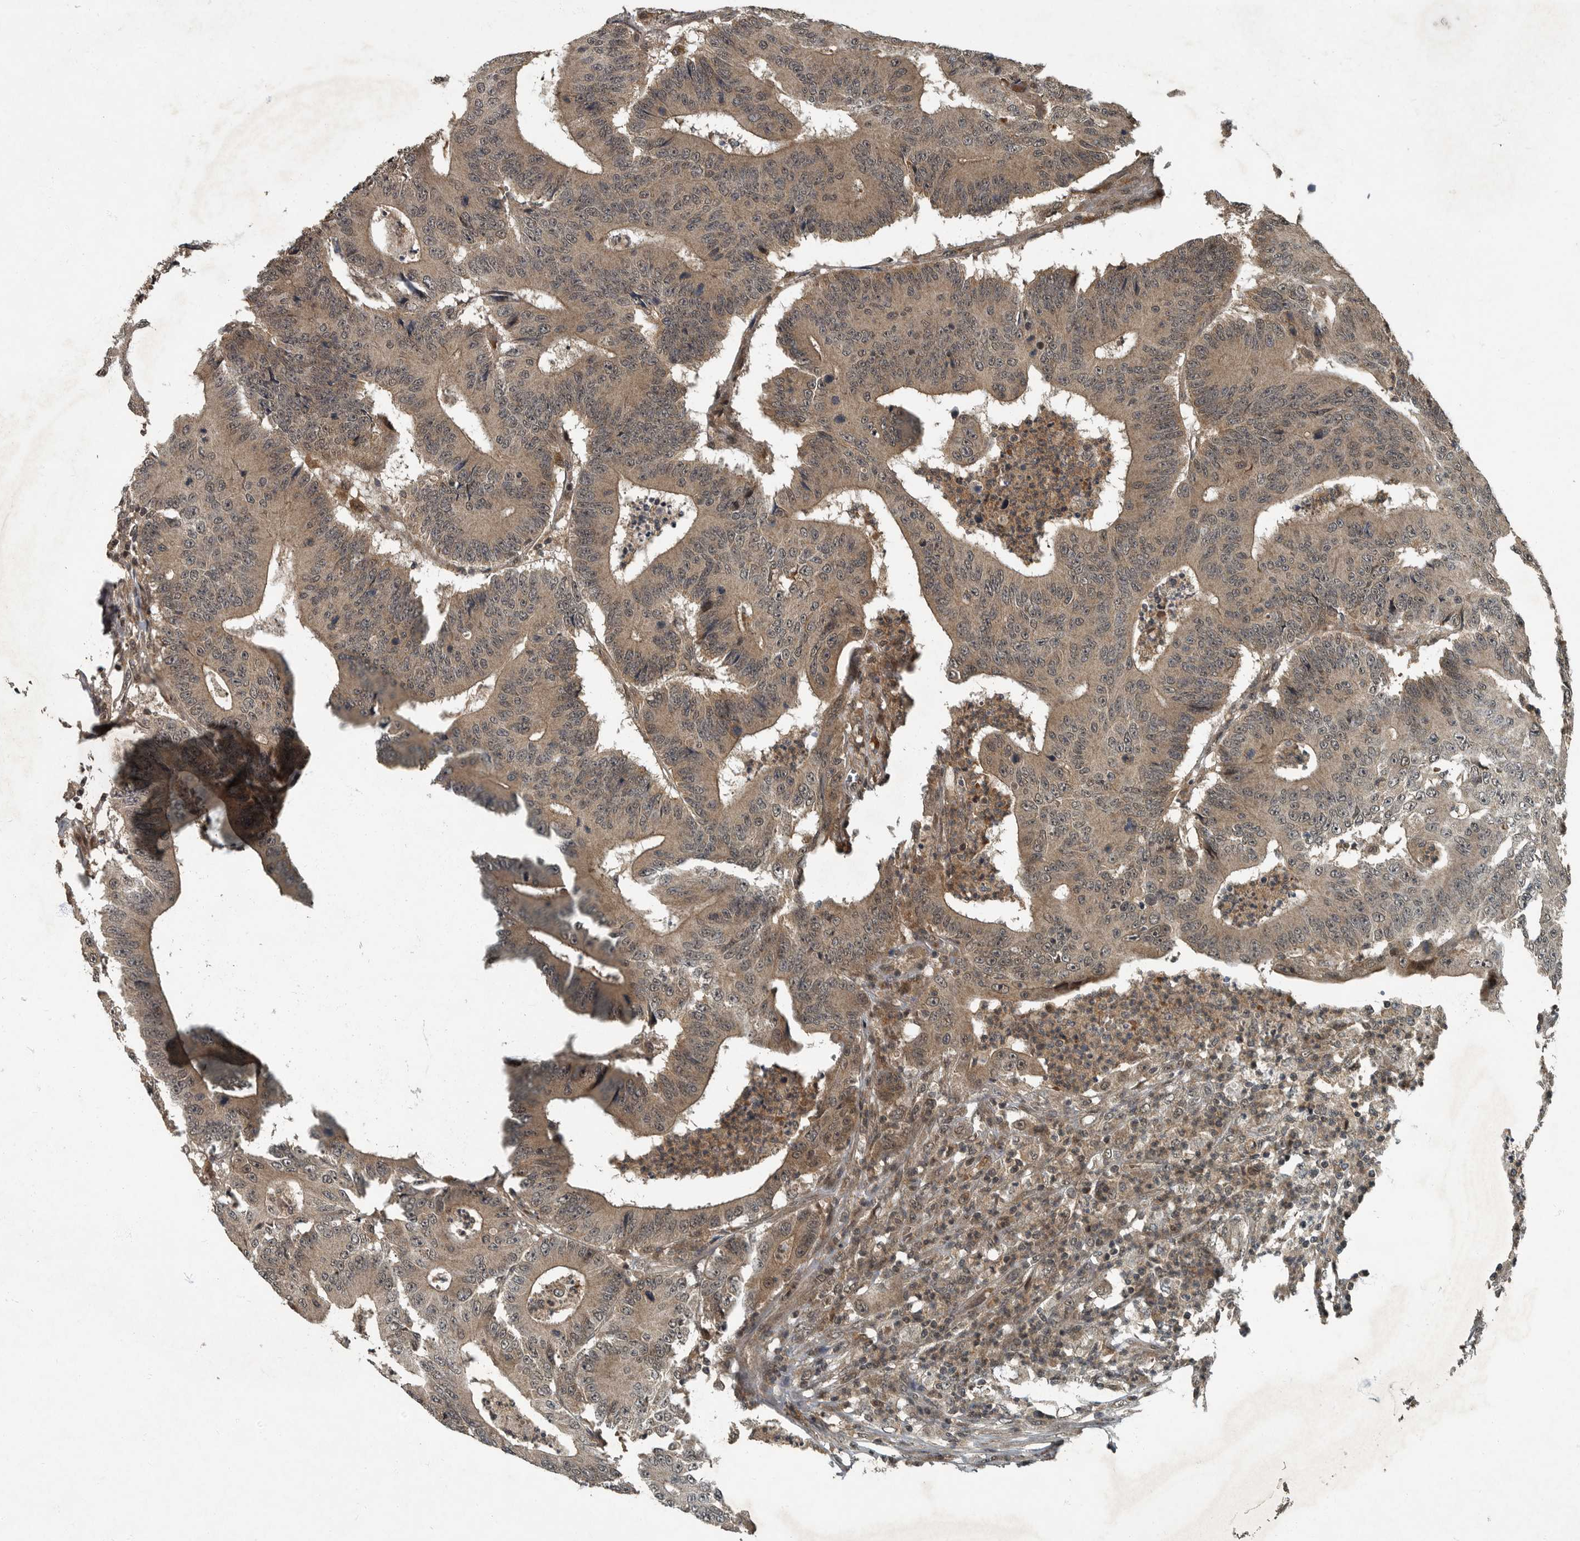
{"staining": {"intensity": "strong", "quantity": "25%-75%", "location": "cytoplasmic/membranous,nuclear"}, "tissue": "colorectal cancer", "cell_type": "Tumor cells", "image_type": "cancer", "snomed": [{"axis": "morphology", "description": "Adenocarcinoma, NOS"}, {"axis": "topography", "description": "Colon"}], "caption": "IHC staining of colorectal cancer (adenocarcinoma), which displays high levels of strong cytoplasmic/membranous and nuclear expression in approximately 25%-75% of tumor cells indicating strong cytoplasmic/membranous and nuclear protein expression. The staining was performed using DAB (brown) for protein detection and nuclei were counterstained in hematoxylin (blue).", "gene": "FOXO1", "patient": {"sex": "male", "age": 83}}